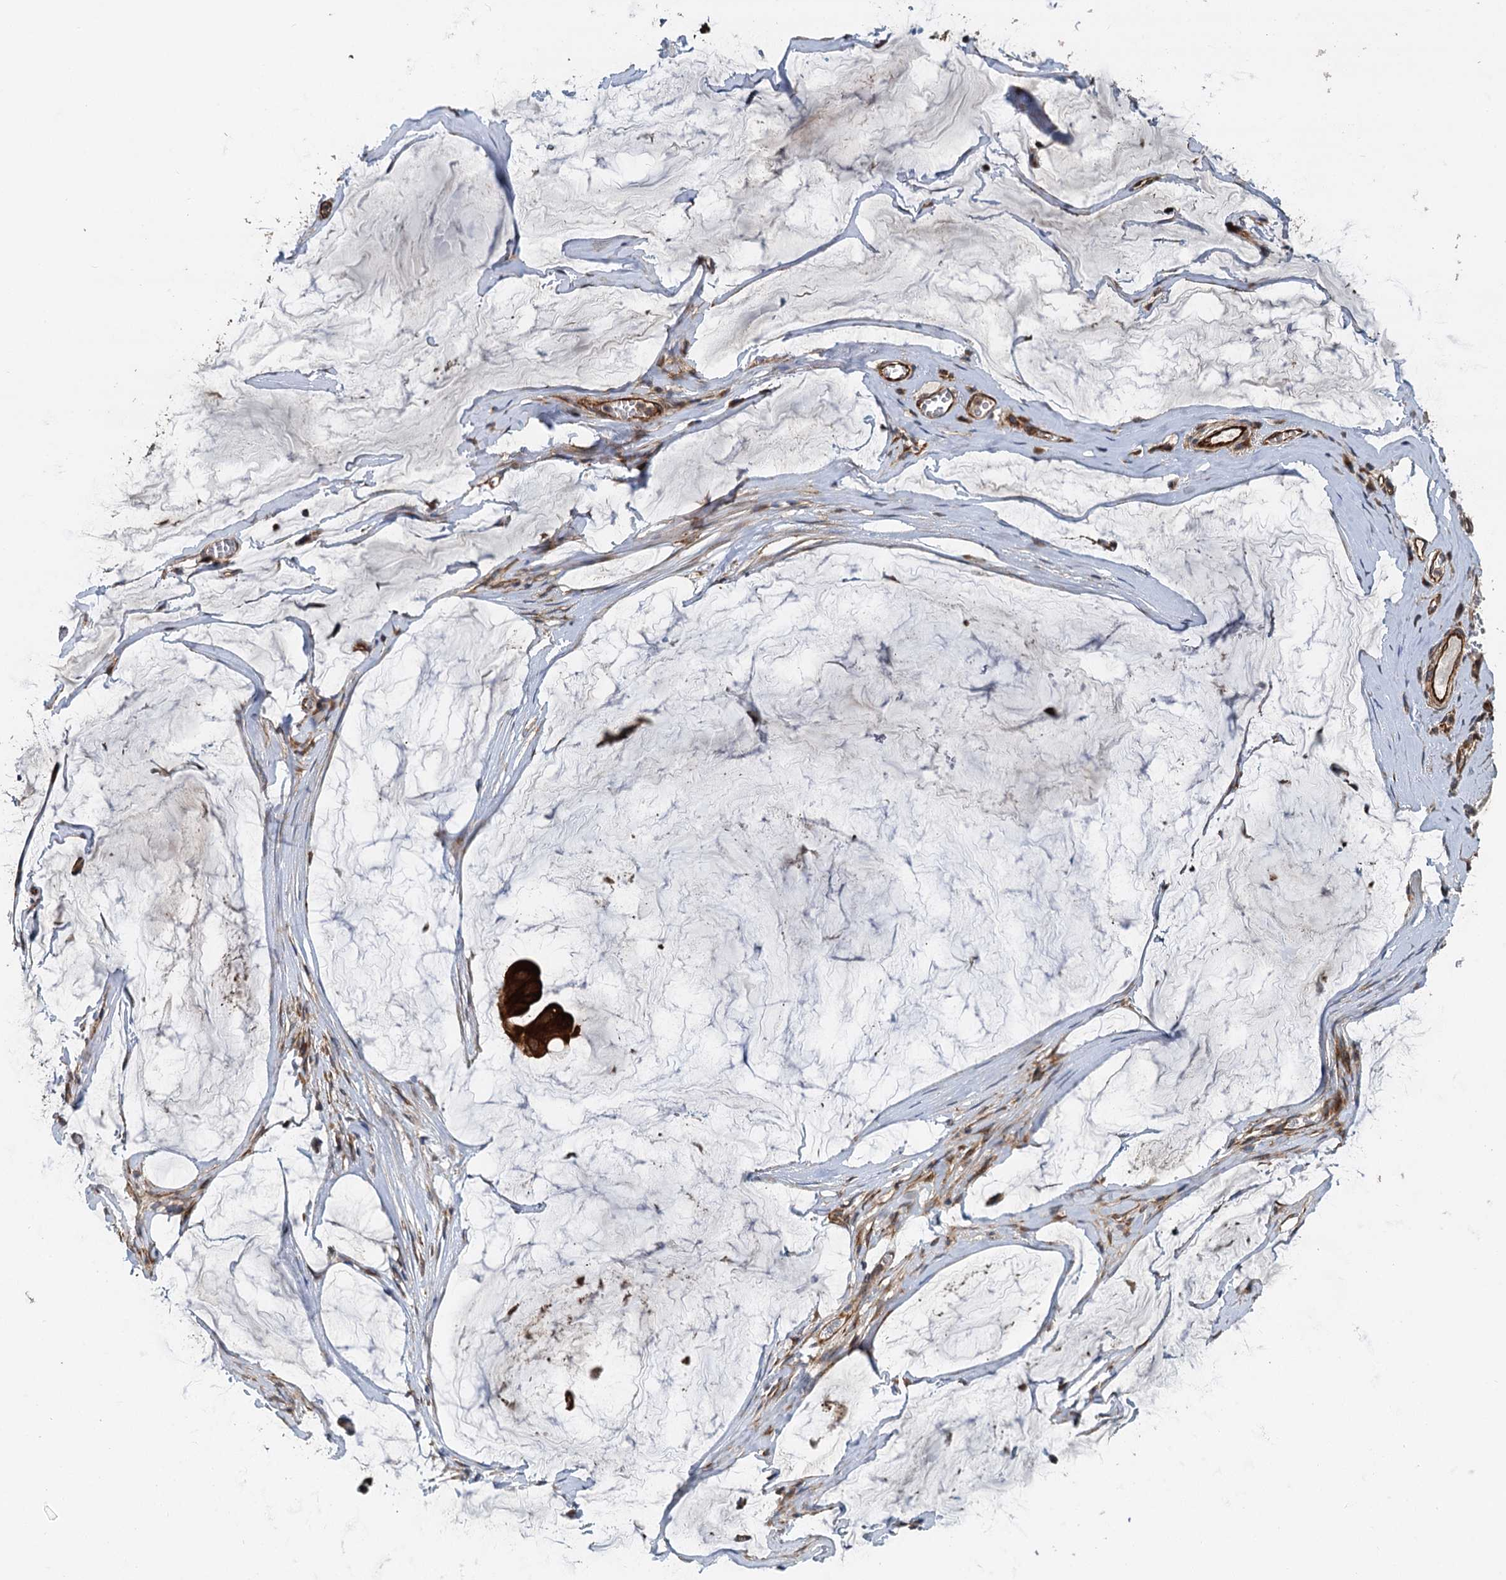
{"staining": {"intensity": "strong", "quantity": ">75%", "location": "cytoplasmic/membranous"}, "tissue": "ovarian cancer", "cell_type": "Tumor cells", "image_type": "cancer", "snomed": [{"axis": "morphology", "description": "Cystadenocarcinoma, mucinous, NOS"}, {"axis": "topography", "description": "Ovary"}], "caption": "Tumor cells exhibit high levels of strong cytoplasmic/membranous expression in approximately >75% of cells in human ovarian mucinous cystadenocarcinoma.", "gene": "LRRK2", "patient": {"sex": "female", "age": 73}}